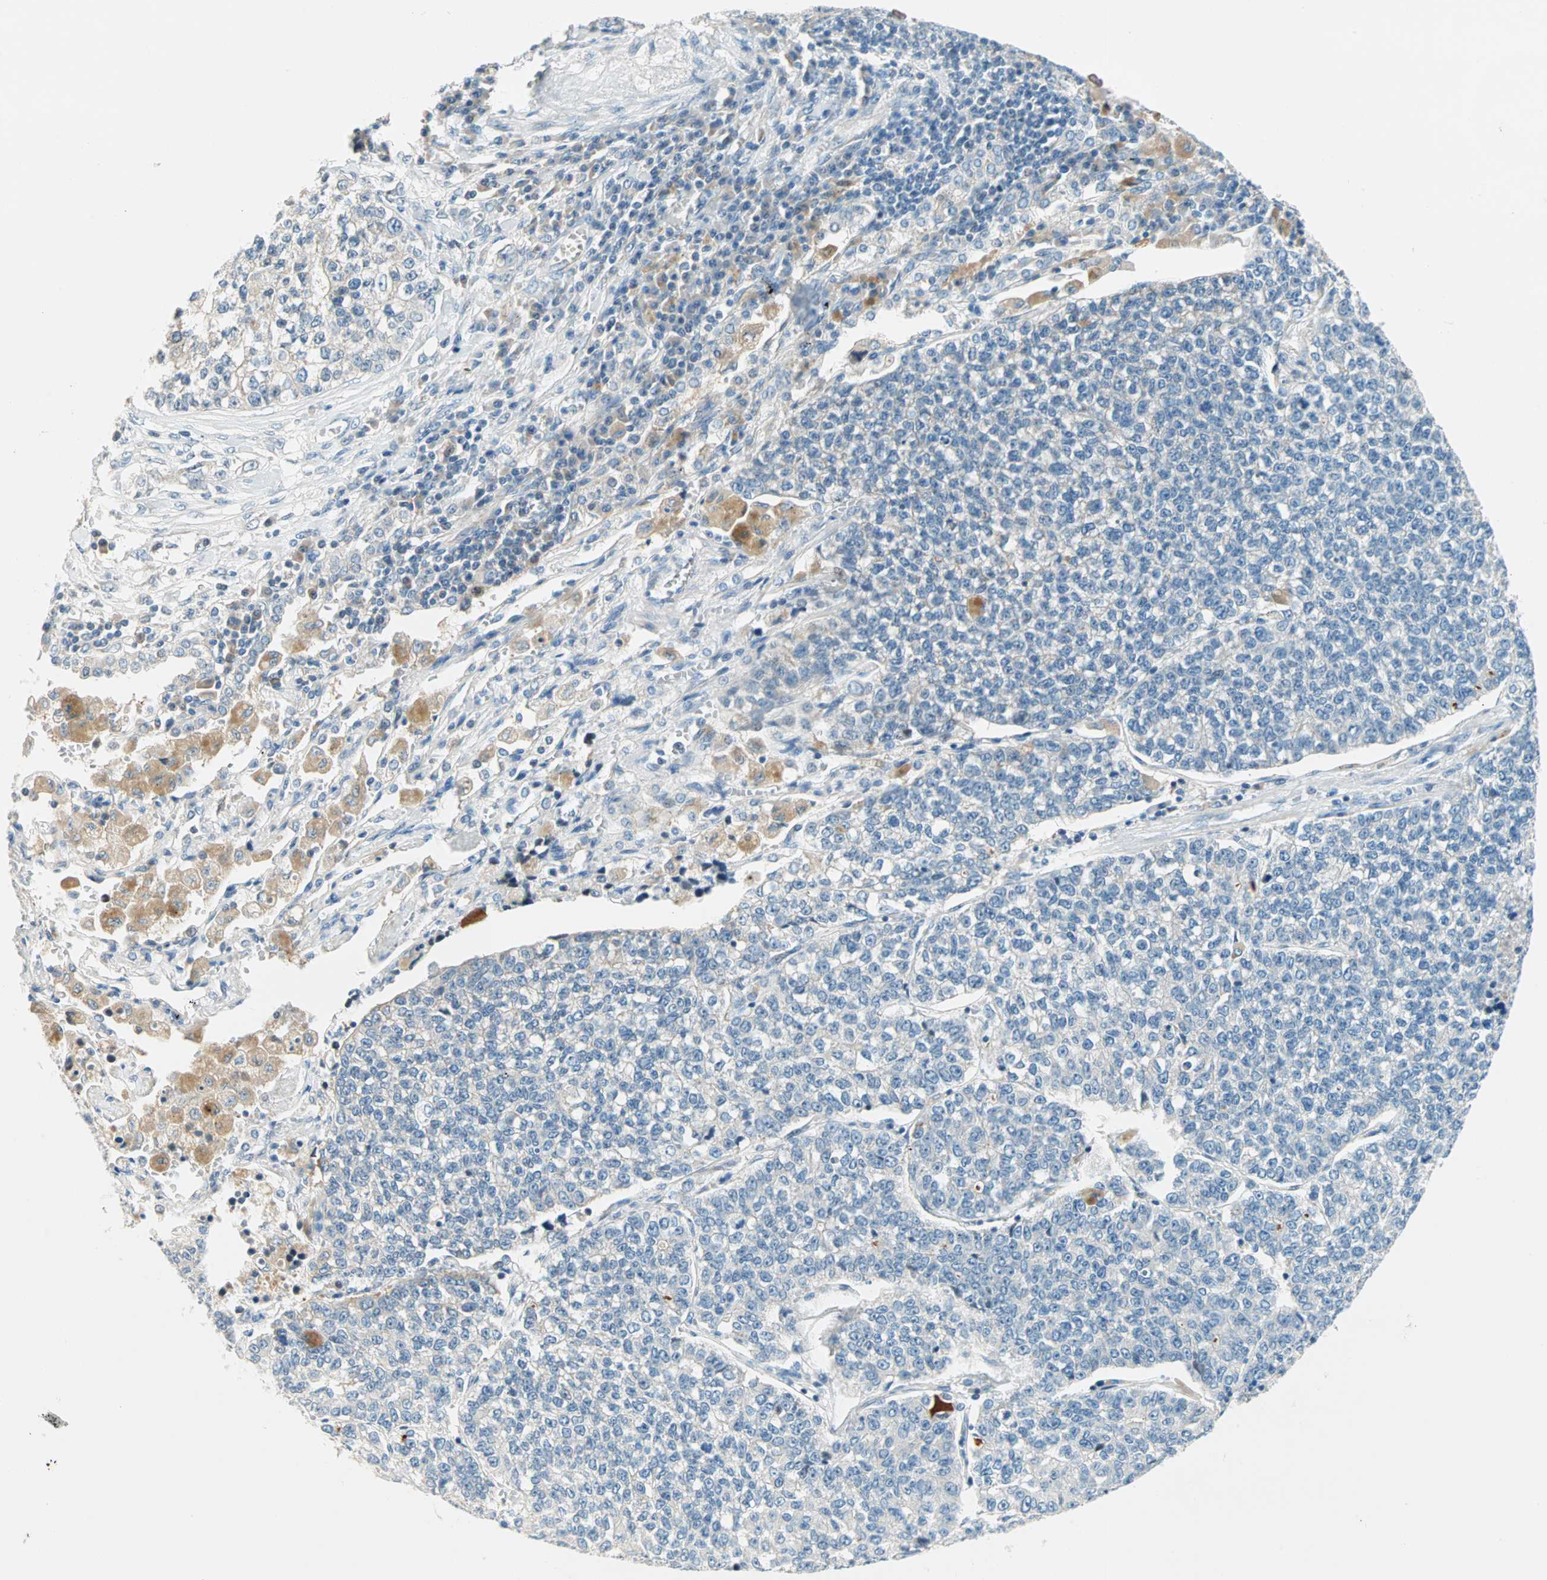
{"staining": {"intensity": "negative", "quantity": "none", "location": "none"}, "tissue": "lung cancer", "cell_type": "Tumor cells", "image_type": "cancer", "snomed": [{"axis": "morphology", "description": "Adenocarcinoma, NOS"}, {"axis": "topography", "description": "Lung"}], "caption": "Immunohistochemistry histopathology image of neoplastic tissue: adenocarcinoma (lung) stained with DAB (3,3'-diaminobenzidine) displays no significant protein positivity in tumor cells.", "gene": "TMEM163", "patient": {"sex": "male", "age": 49}}